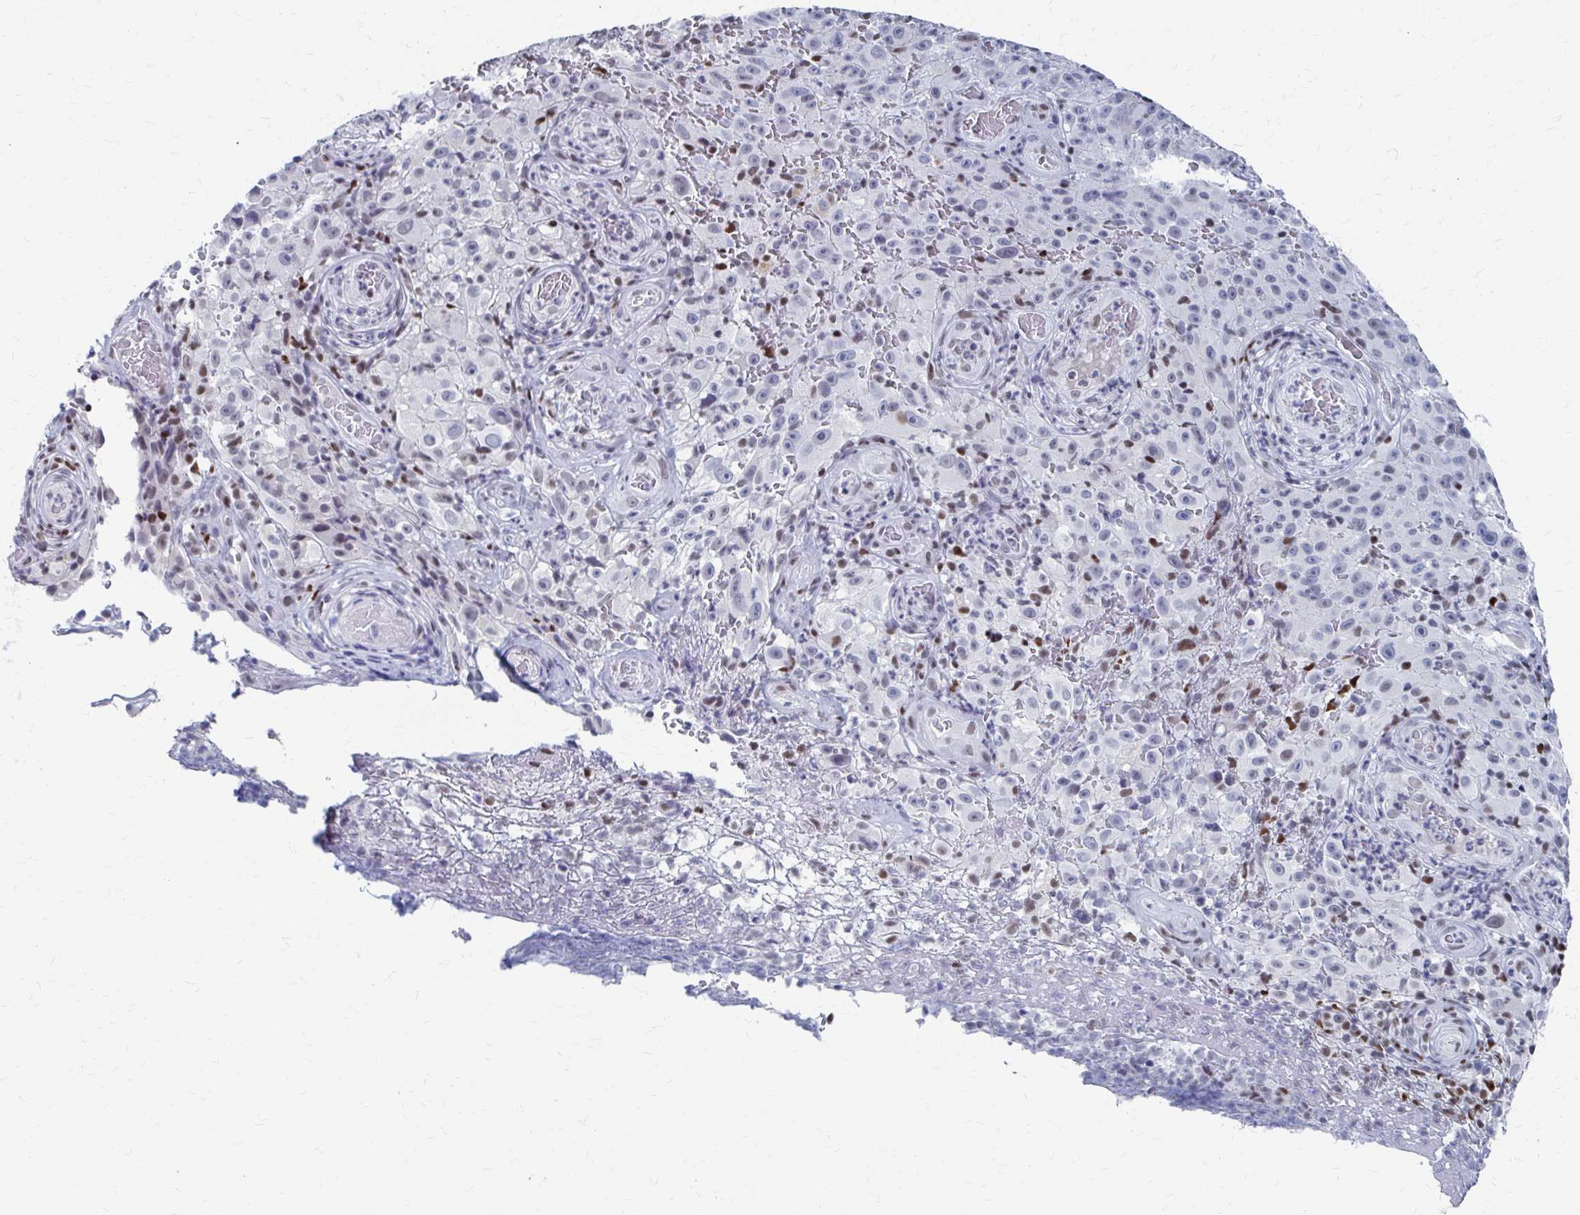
{"staining": {"intensity": "weak", "quantity": "<25%", "location": "nuclear"}, "tissue": "melanoma", "cell_type": "Tumor cells", "image_type": "cancer", "snomed": [{"axis": "morphology", "description": "Malignant melanoma, NOS"}, {"axis": "topography", "description": "Skin"}], "caption": "IHC micrograph of neoplastic tissue: human malignant melanoma stained with DAB displays no significant protein expression in tumor cells.", "gene": "CDIN1", "patient": {"sex": "female", "age": 82}}